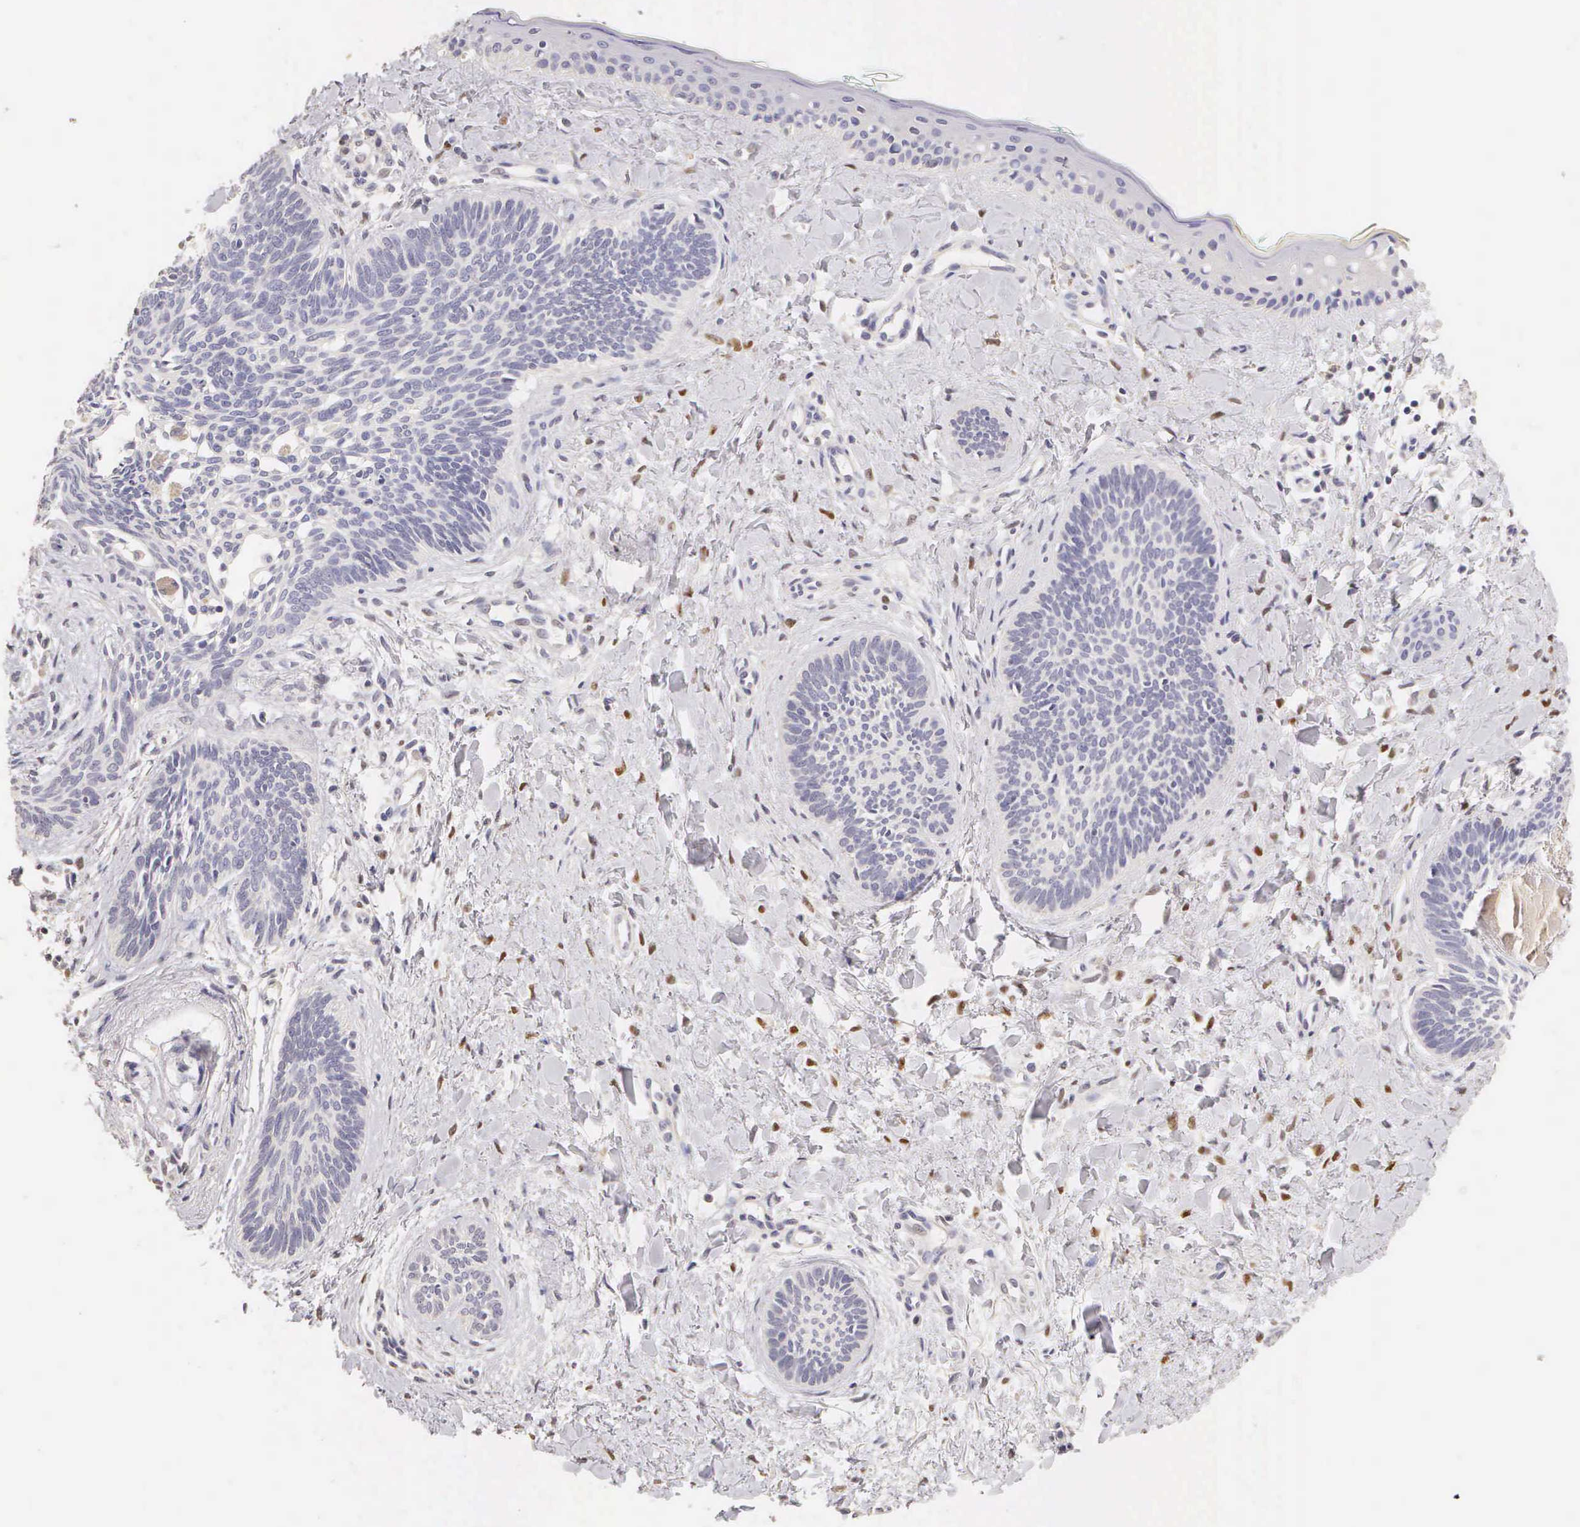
{"staining": {"intensity": "negative", "quantity": "none", "location": "none"}, "tissue": "skin cancer", "cell_type": "Tumor cells", "image_type": "cancer", "snomed": [{"axis": "morphology", "description": "Basal cell carcinoma"}, {"axis": "topography", "description": "Skin"}], "caption": "IHC image of neoplastic tissue: skin basal cell carcinoma stained with DAB reveals no significant protein positivity in tumor cells.", "gene": "ESR1", "patient": {"sex": "female", "age": 81}}